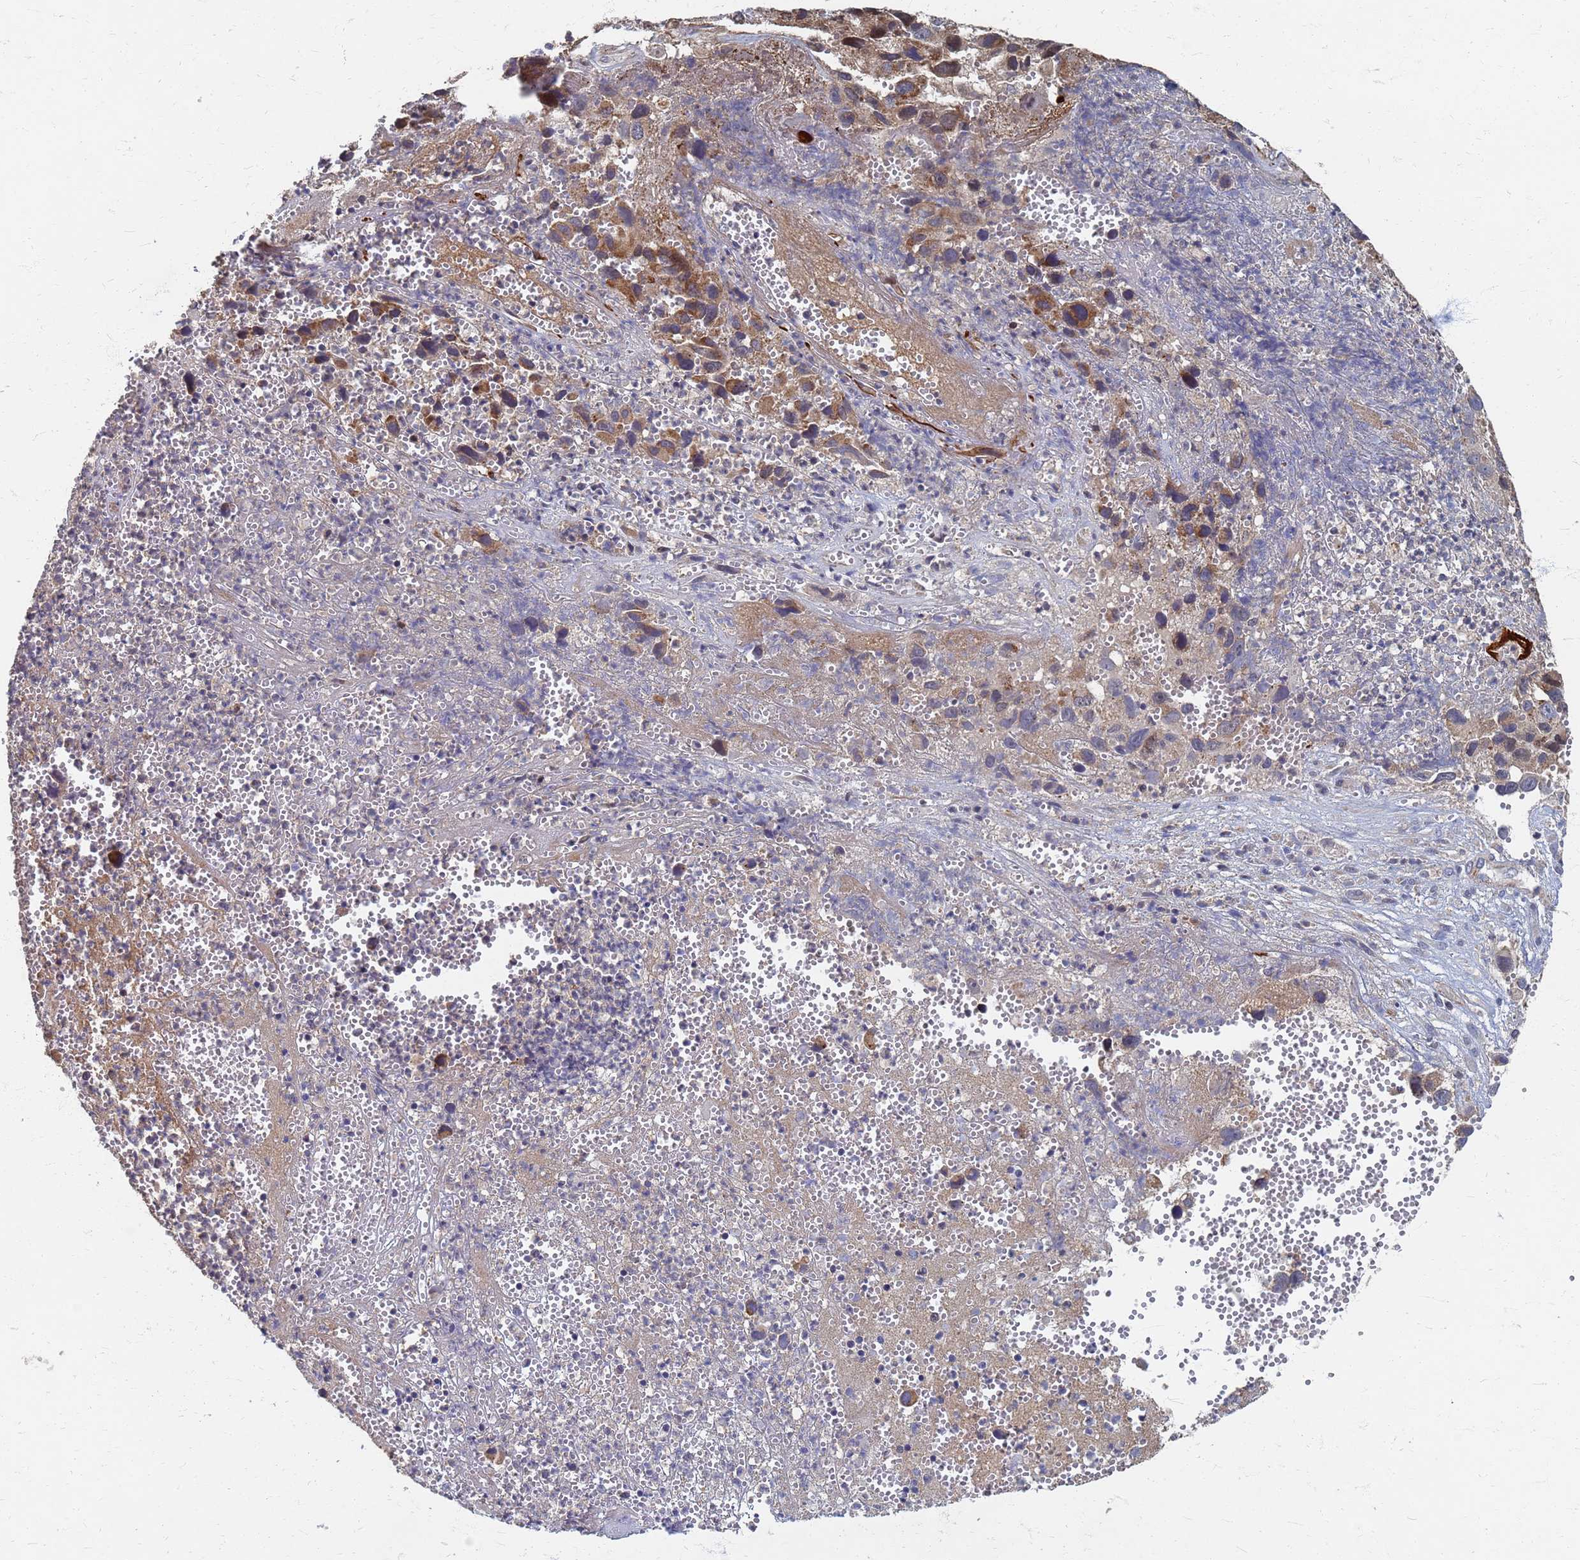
{"staining": {"intensity": "moderate", "quantity": "25%-75%", "location": "cytoplasmic/membranous"}, "tissue": "melanoma", "cell_type": "Tumor cells", "image_type": "cancer", "snomed": [{"axis": "morphology", "description": "Malignant melanoma, NOS"}, {"axis": "topography", "description": "Skin"}], "caption": "Malignant melanoma stained with DAB immunohistochemistry (IHC) exhibits medium levels of moderate cytoplasmic/membranous expression in approximately 25%-75% of tumor cells.", "gene": "ATPAF1", "patient": {"sex": "male", "age": 84}}